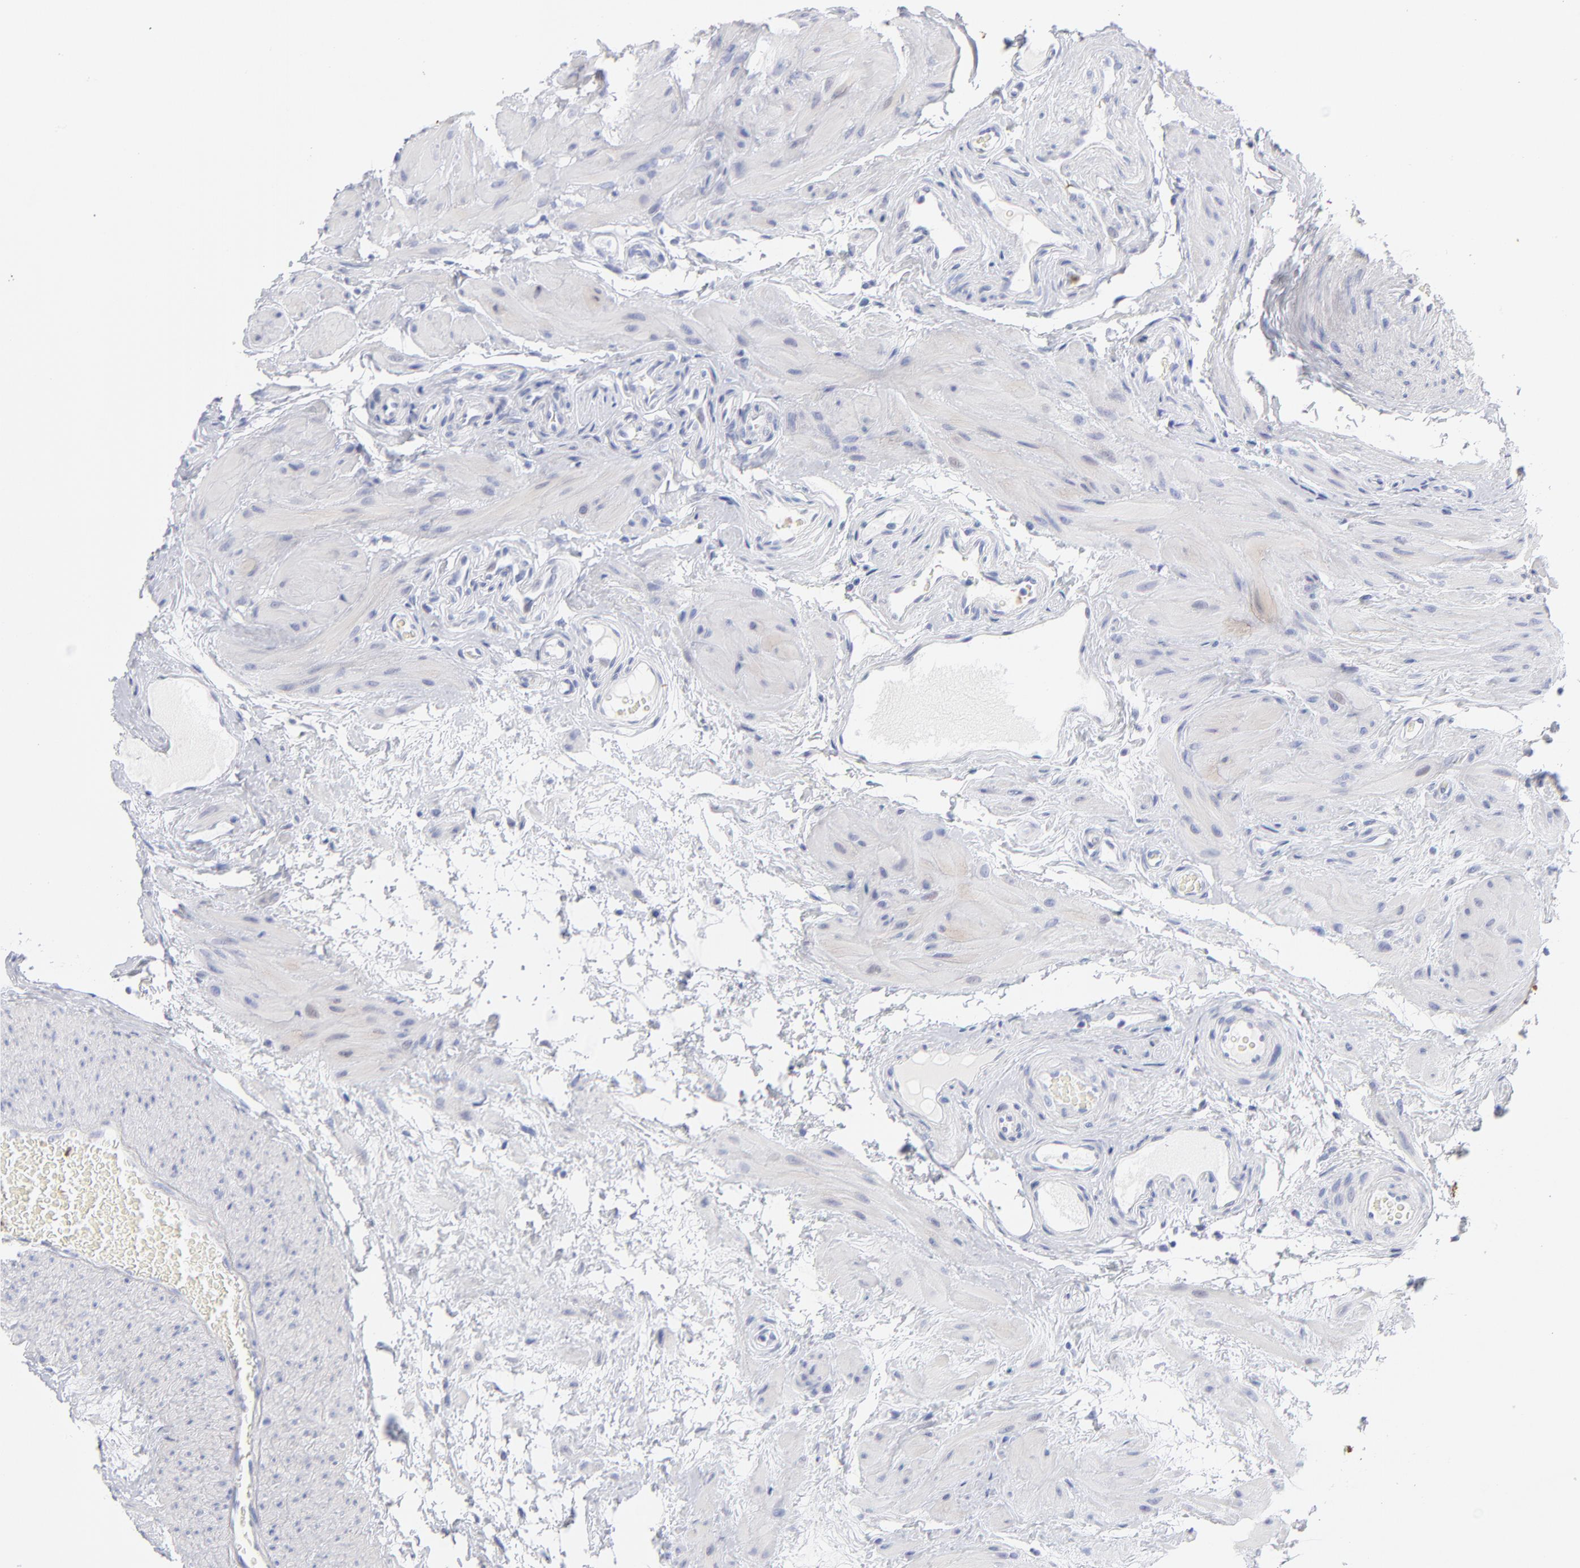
{"staining": {"intensity": "negative", "quantity": "none", "location": "none"}, "tissue": "epididymis", "cell_type": "Glandular cells", "image_type": "normal", "snomed": [{"axis": "morphology", "description": "Normal tissue, NOS"}, {"axis": "topography", "description": "Testis"}, {"axis": "topography", "description": "Epididymis"}], "caption": "DAB (3,3'-diaminobenzidine) immunohistochemical staining of benign human epididymis reveals no significant staining in glandular cells. Nuclei are stained in blue.", "gene": "ARG1", "patient": {"sex": "male", "age": 36}}